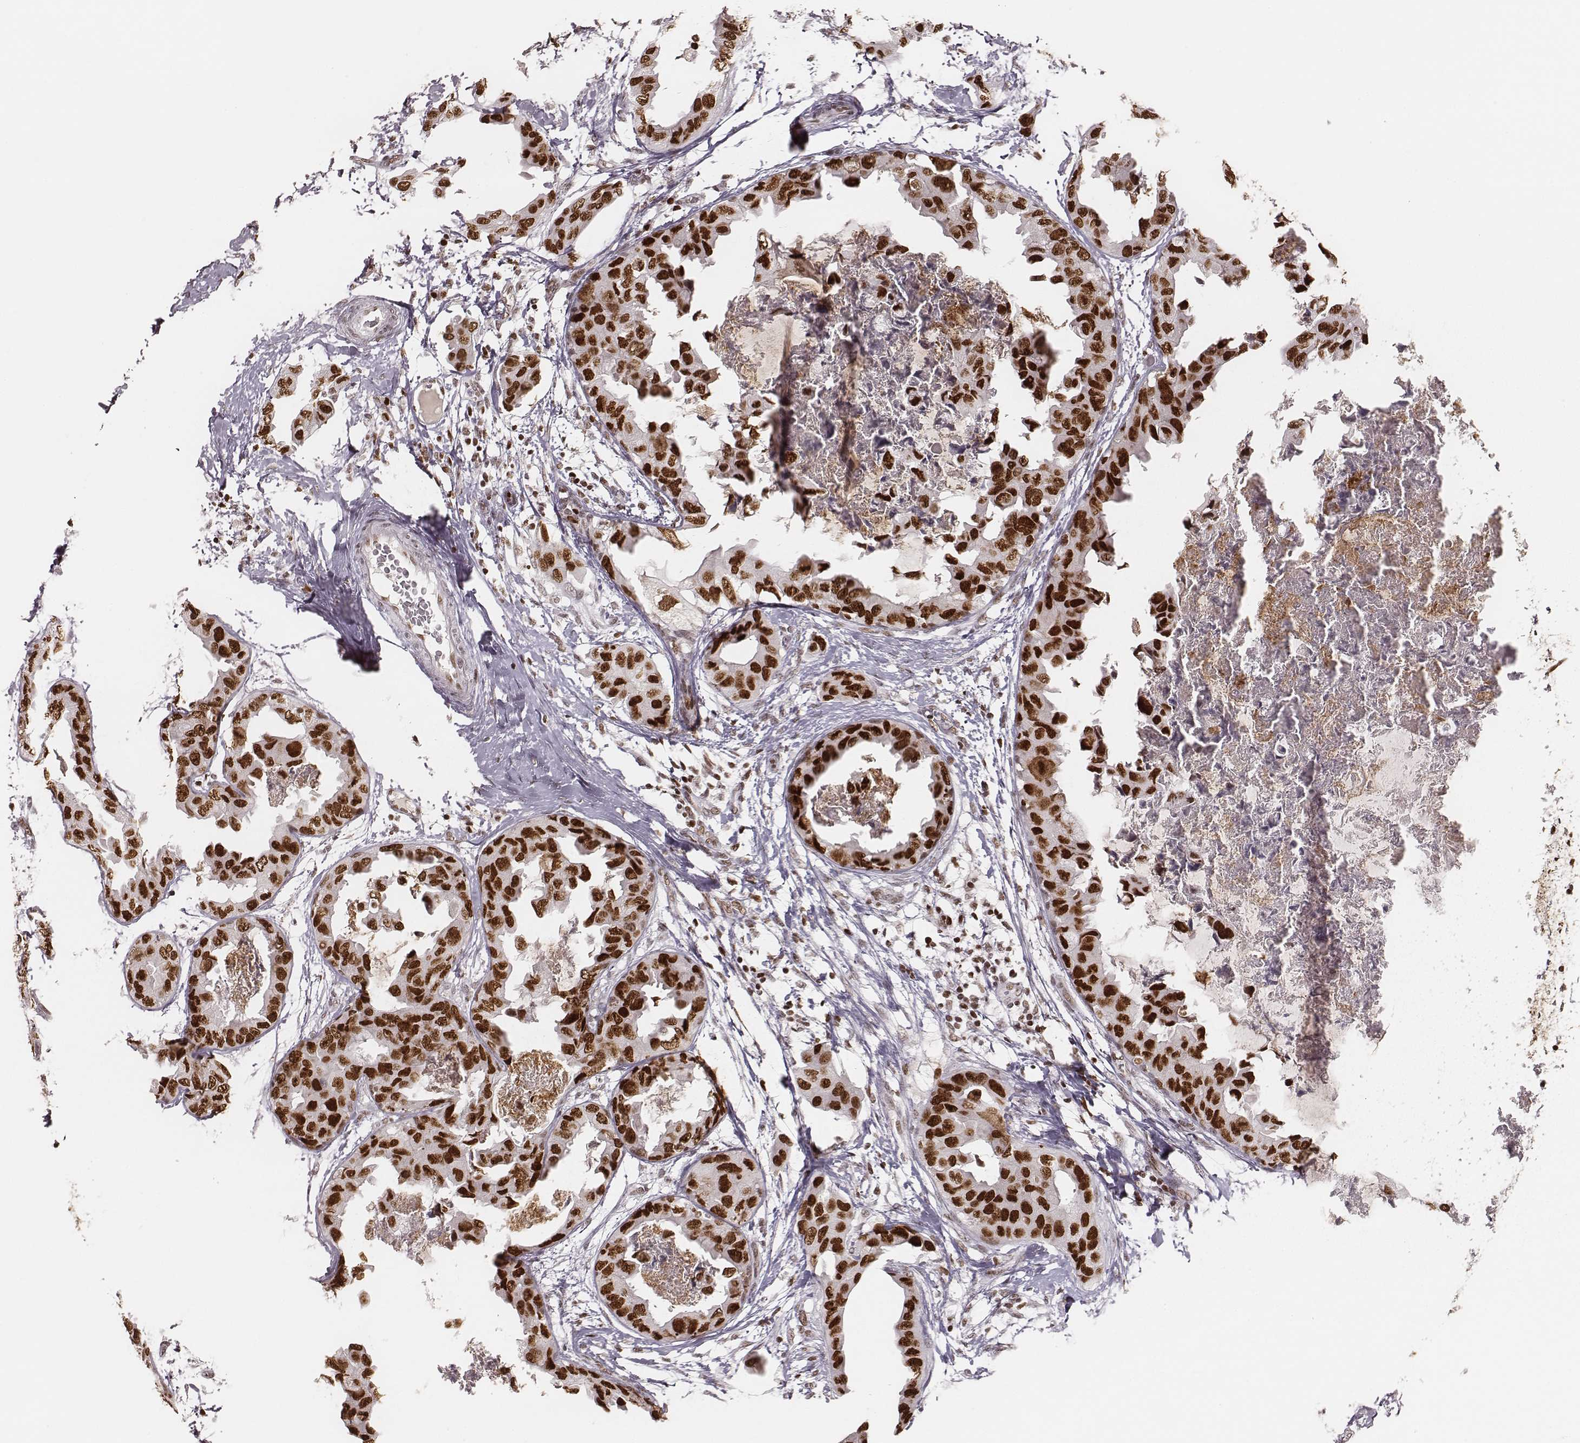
{"staining": {"intensity": "strong", "quantity": ">75%", "location": "nuclear"}, "tissue": "breast cancer", "cell_type": "Tumor cells", "image_type": "cancer", "snomed": [{"axis": "morphology", "description": "Normal tissue, NOS"}, {"axis": "morphology", "description": "Duct carcinoma"}, {"axis": "topography", "description": "Breast"}], "caption": "A micrograph of human breast cancer (invasive ductal carcinoma) stained for a protein displays strong nuclear brown staining in tumor cells. Using DAB (brown) and hematoxylin (blue) stains, captured at high magnification using brightfield microscopy.", "gene": "PARP1", "patient": {"sex": "female", "age": 40}}